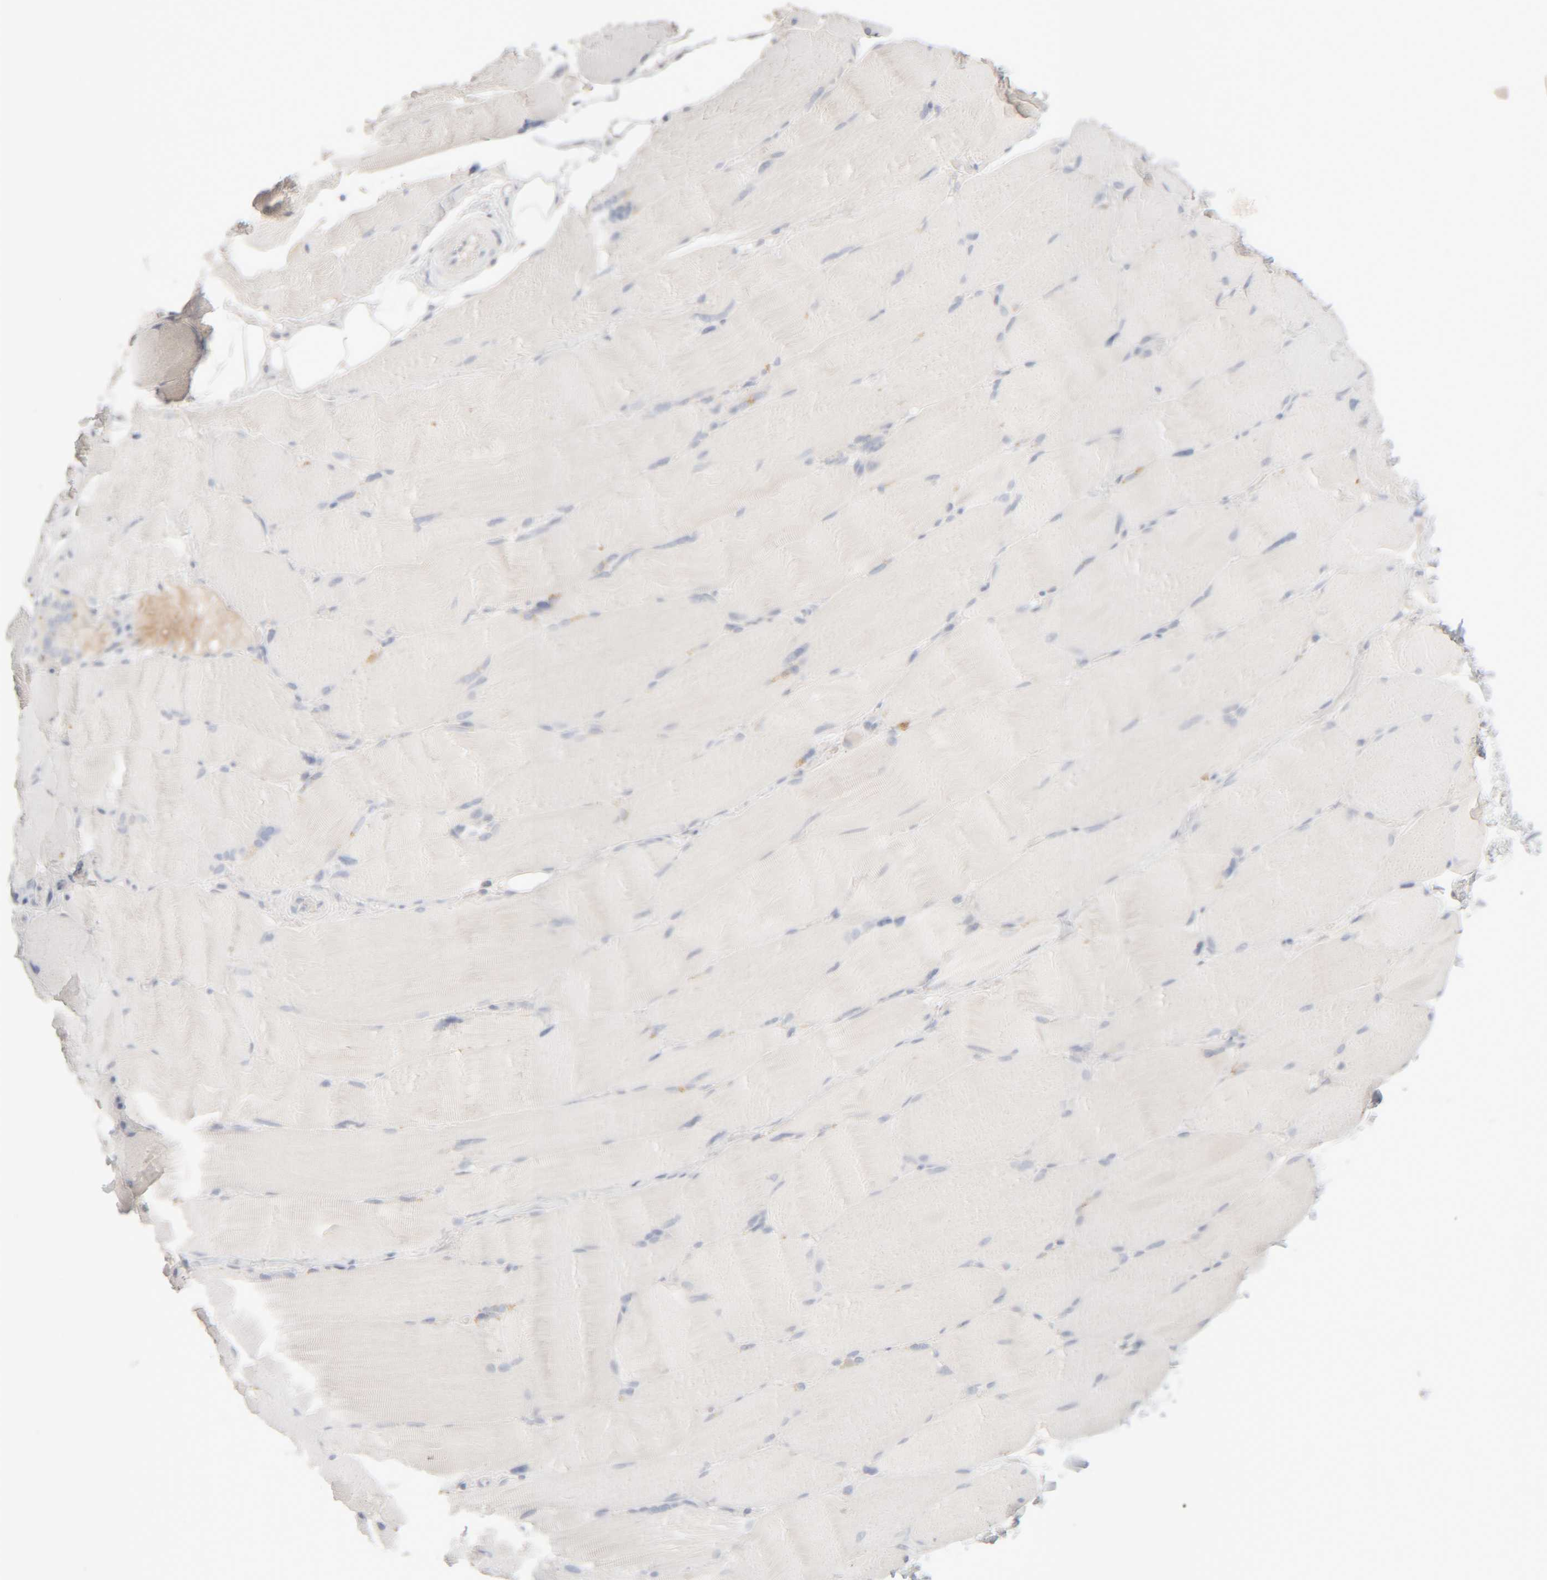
{"staining": {"intensity": "negative", "quantity": "none", "location": "none"}, "tissue": "skeletal muscle", "cell_type": "Myocytes", "image_type": "normal", "snomed": [{"axis": "morphology", "description": "Normal tissue, NOS"}, {"axis": "topography", "description": "Skin"}, {"axis": "topography", "description": "Skeletal muscle"}], "caption": "Immunohistochemistry (IHC) of normal human skeletal muscle shows no expression in myocytes. (DAB (3,3'-diaminobenzidine) immunohistochemistry visualized using brightfield microscopy, high magnification).", "gene": "RIDA", "patient": {"sex": "male", "age": 83}}